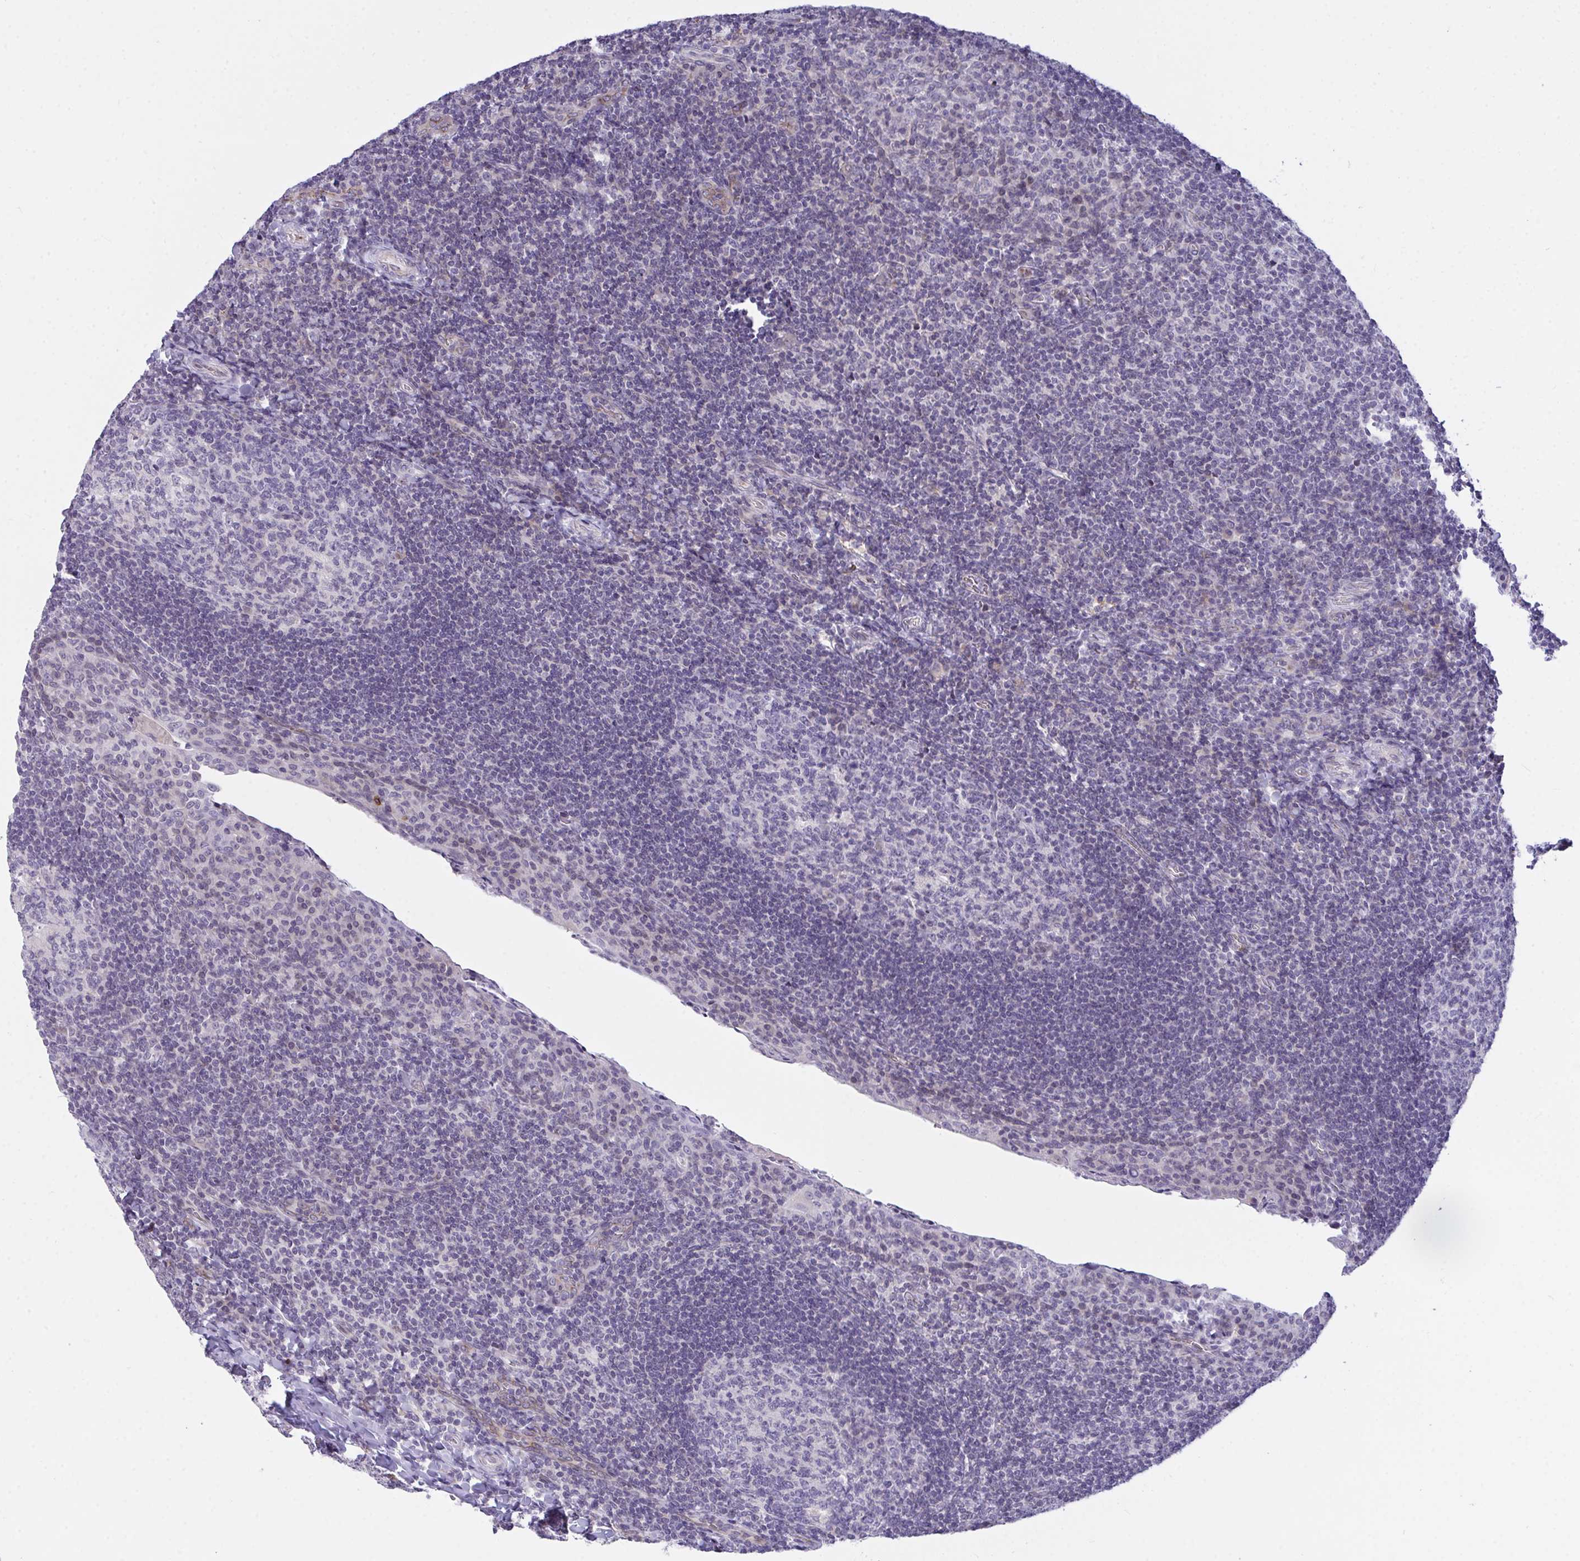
{"staining": {"intensity": "negative", "quantity": "none", "location": "none"}, "tissue": "tonsil", "cell_type": "Germinal center cells", "image_type": "normal", "snomed": [{"axis": "morphology", "description": "Normal tissue, NOS"}, {"axis": "topography", "description": "Tonsil"}], "caption": "Germinal center cells show no significant expression in benign tonsil.", "gene": "SEMA6B", "patient": {"sex": "male", "age": 17}}